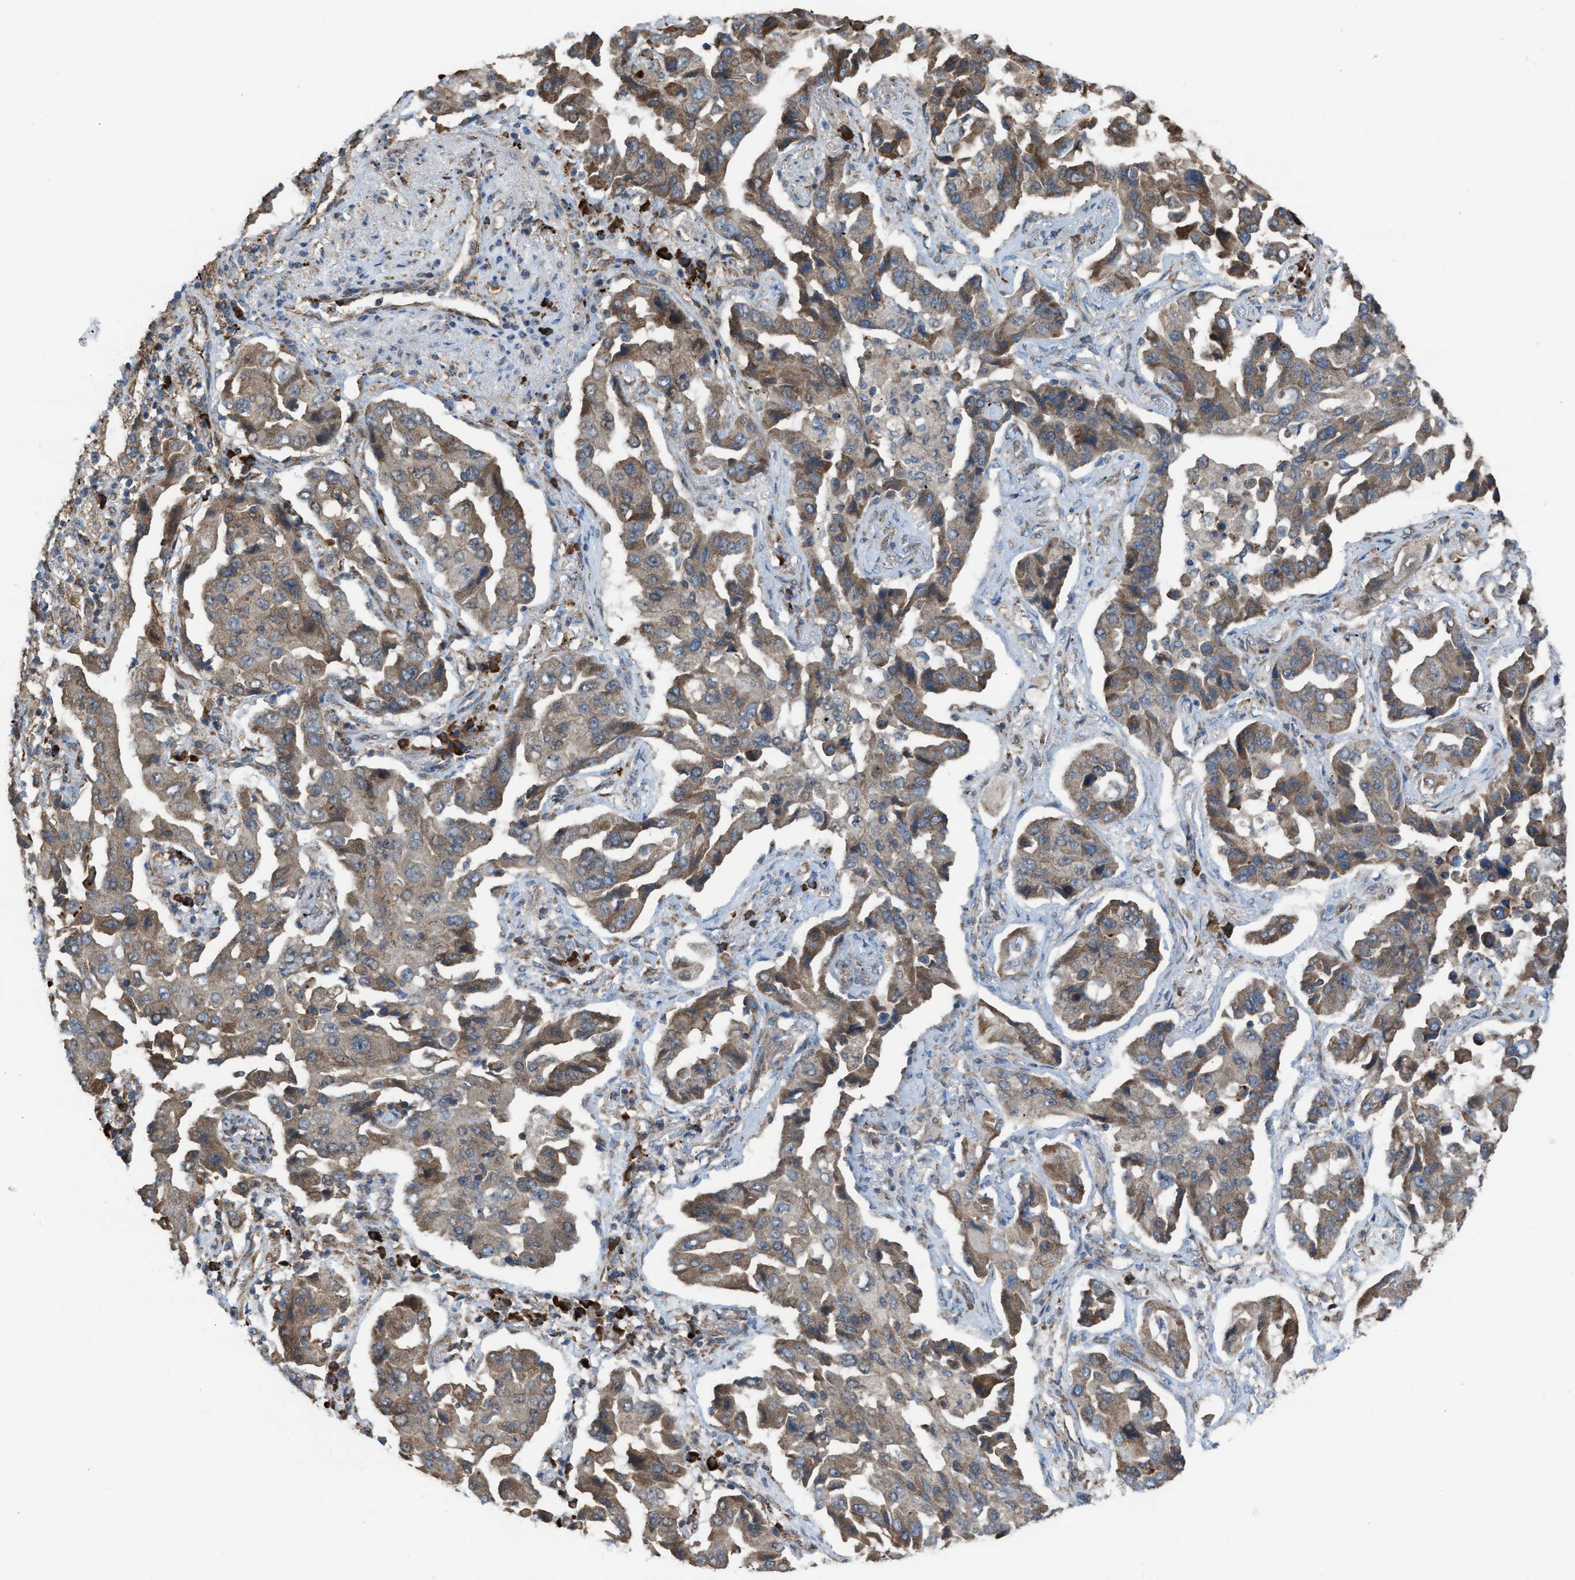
{"staining": {"intensity": "moderate", "quantity": ">75%", "location": "cytoplasmic/membranous"}, "tissue": "lung cancer", "cell_type": "Tumor cells", "image_type": "cancer", "snomed": [{"axis": "morphology", "description": "Adenocarcinoma, NOS"}, {"axis": "topography", "description": "Lung"}], "caption": "Immunohistochemical staining of lung cancer demonstrates medium levels of moderate cytoplasmic/membranous protein staining in about >75% of tumor cells. The protein of interest is stained brown, and the nuclei are stained in blue (DAB (3,3'-diaminobenzidine) IHC with brightfield microscopy, high magnification).", "gene": "PLAA", "patient": {"sex": "female", "age": 65}}